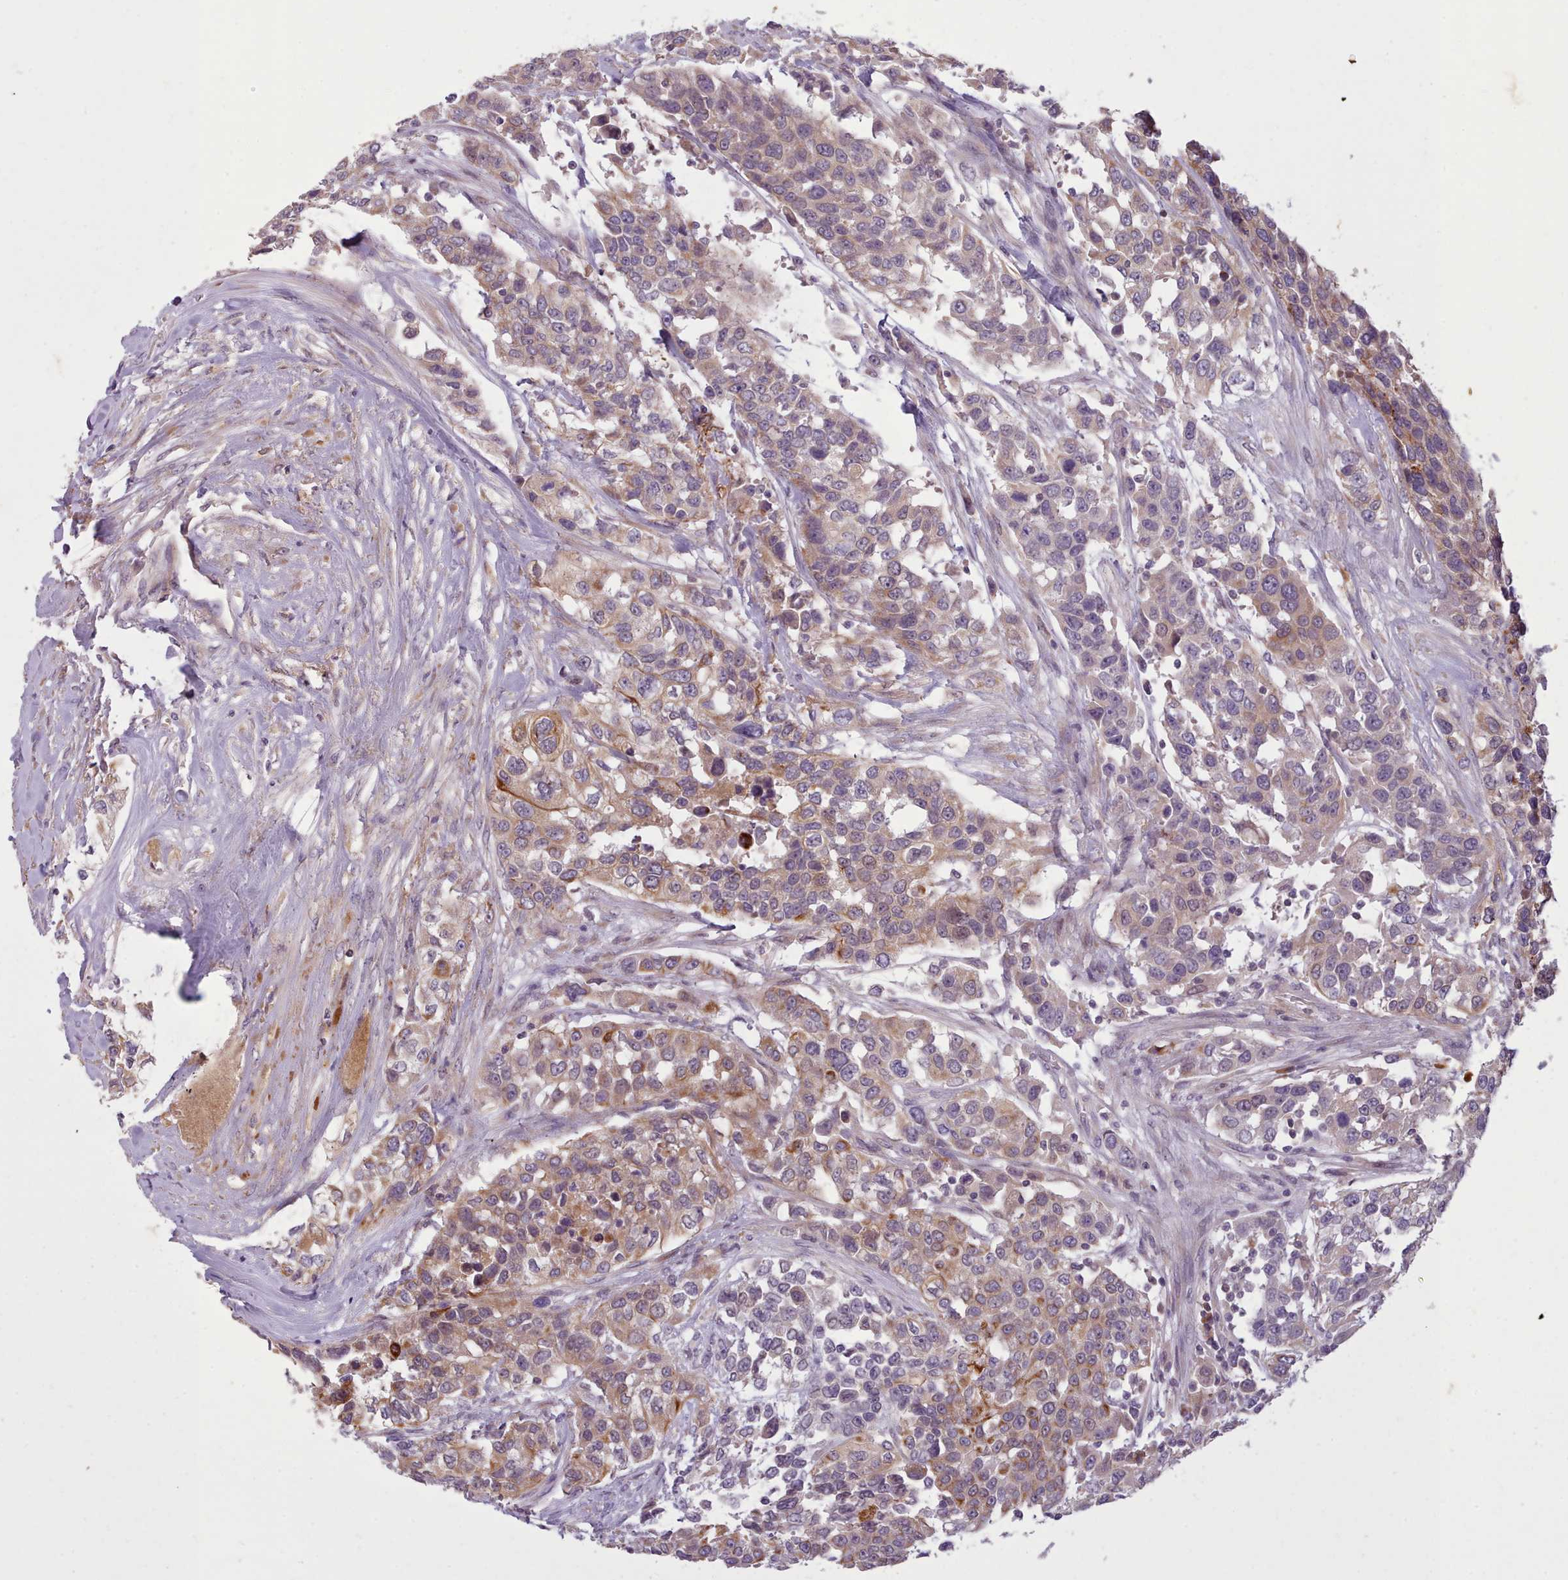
{"staining": {"intensity": "moderate", "quantity": "25%-75%", "location": "cytoplasmic/membranous"}, "tissue": "urothelial cancer", "cell_type": "Tumor cells", "image_type": "cancer", "snomed": [{"axis": "morphology", "description": "Urothelial carcinoma, High grade"}, {"axis": "topography", "description": "Urinary bladder"}], "caption": "High-magnification brightfield microscopy of urothelial cancer stained with DAB (3,3'-diaminobenzidine) (brown) and counterstained with hematoxylin (blue). tumor cells exhibit moderate cytoplasmic/membranous positivity is seen in approximately25%-75% of cells. (DAB (3,3'-diaminobenzidine) = brown stain, brightfield microscopy at high magnification).", "gene": "NMRK1", "patient": {"sex": "female", "age": 80}}